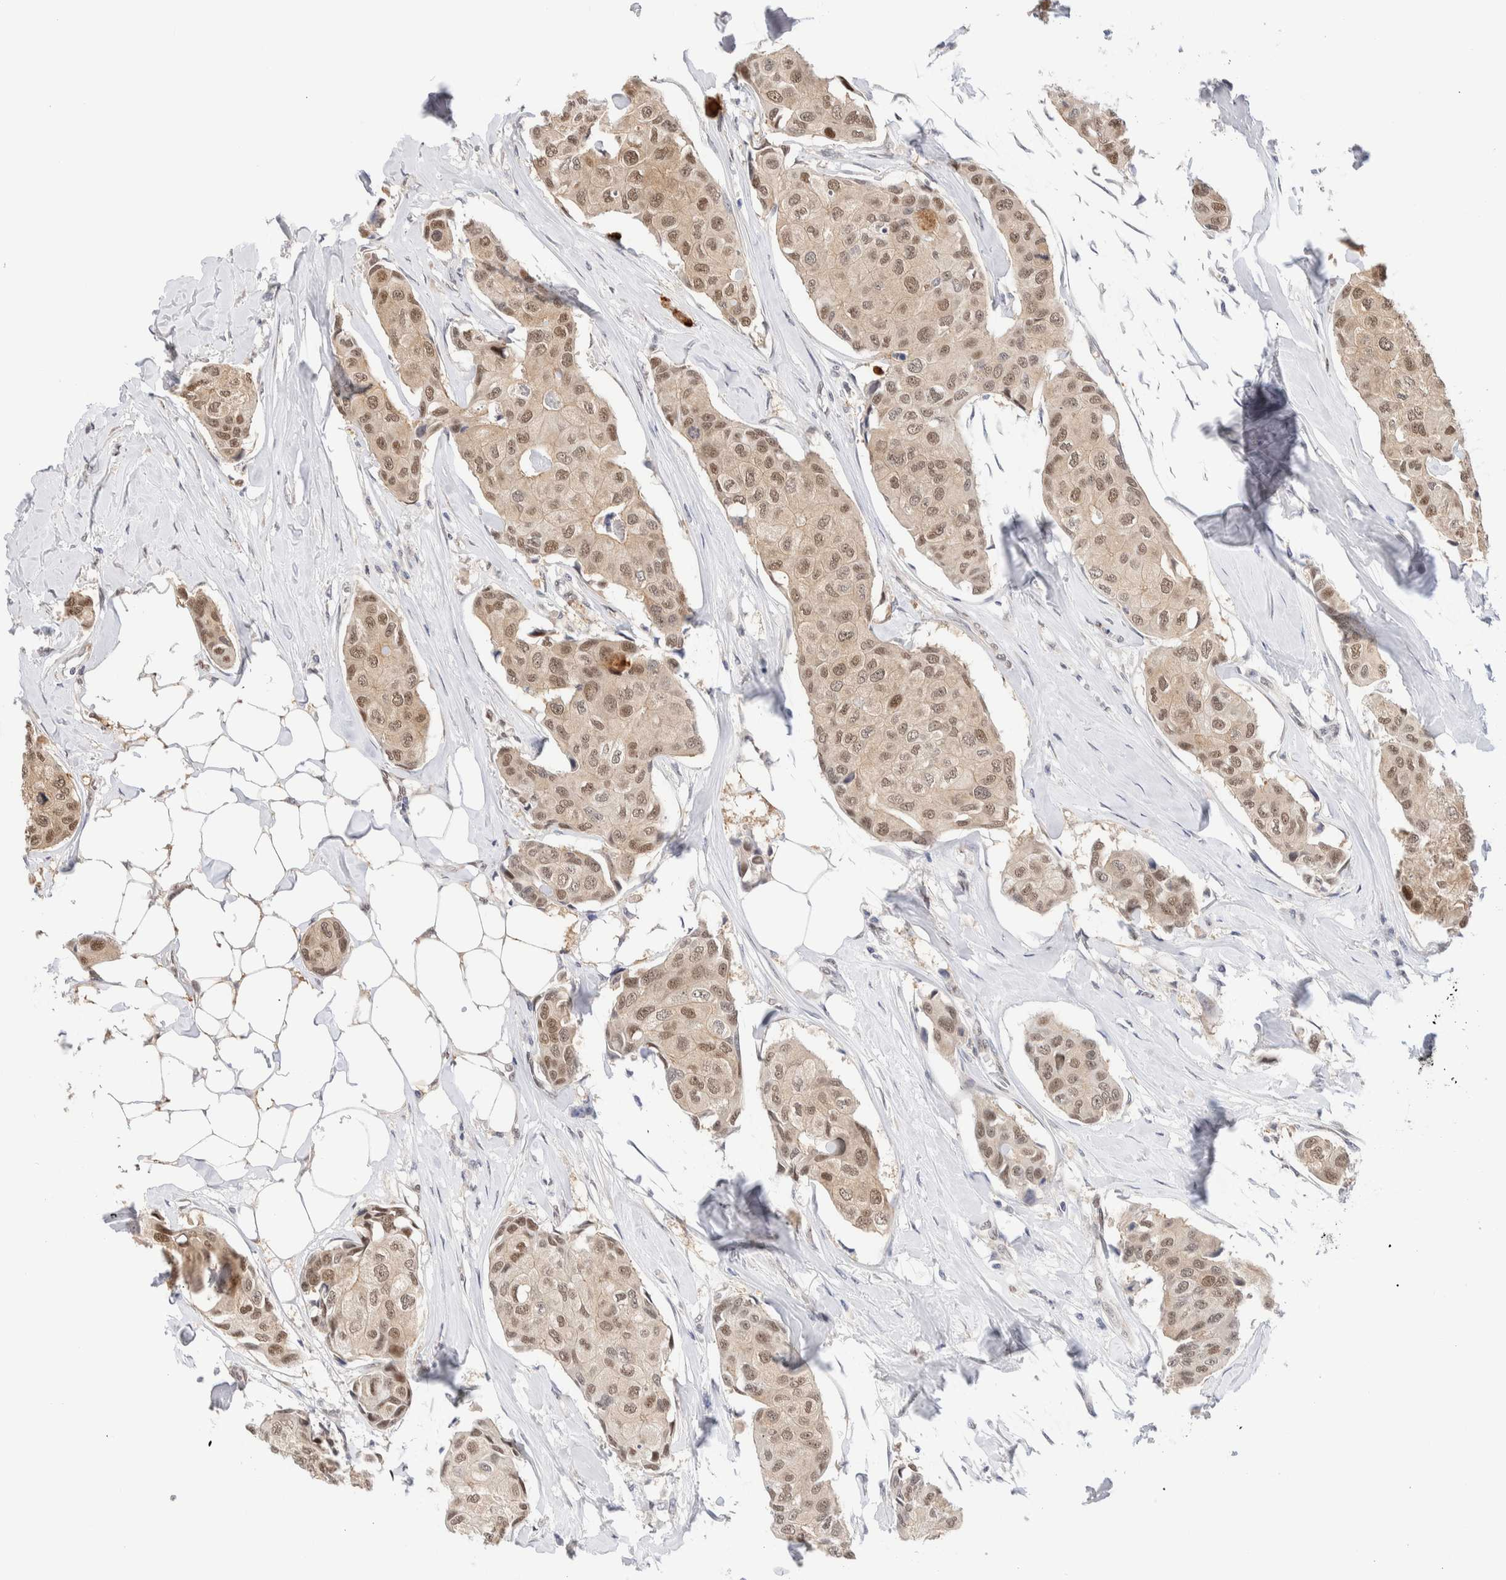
{"staining": {"intensity": "moderate", "quantity": ">75%", "location": "cytoplasmic/membranous,nuclear"}, "tissue": "breast cancer", "cell_type": "Tumor cells", "image_type": "cancer", "snomed": [{"axis": "morphology", "description": "Duct carcinoma"}, {"axis": "topography", "description": "Breast"}], "caption": "High-power microscopy captured an immunohistochemistry histopathology image of intraductal carcinoma (breast), revealing moderate cytoplasmic/membranous and nuclear staining in approximately >75% of tumor cells.", "gene": "NSMAF", "patient": {"sex": "female", "age": 80}}